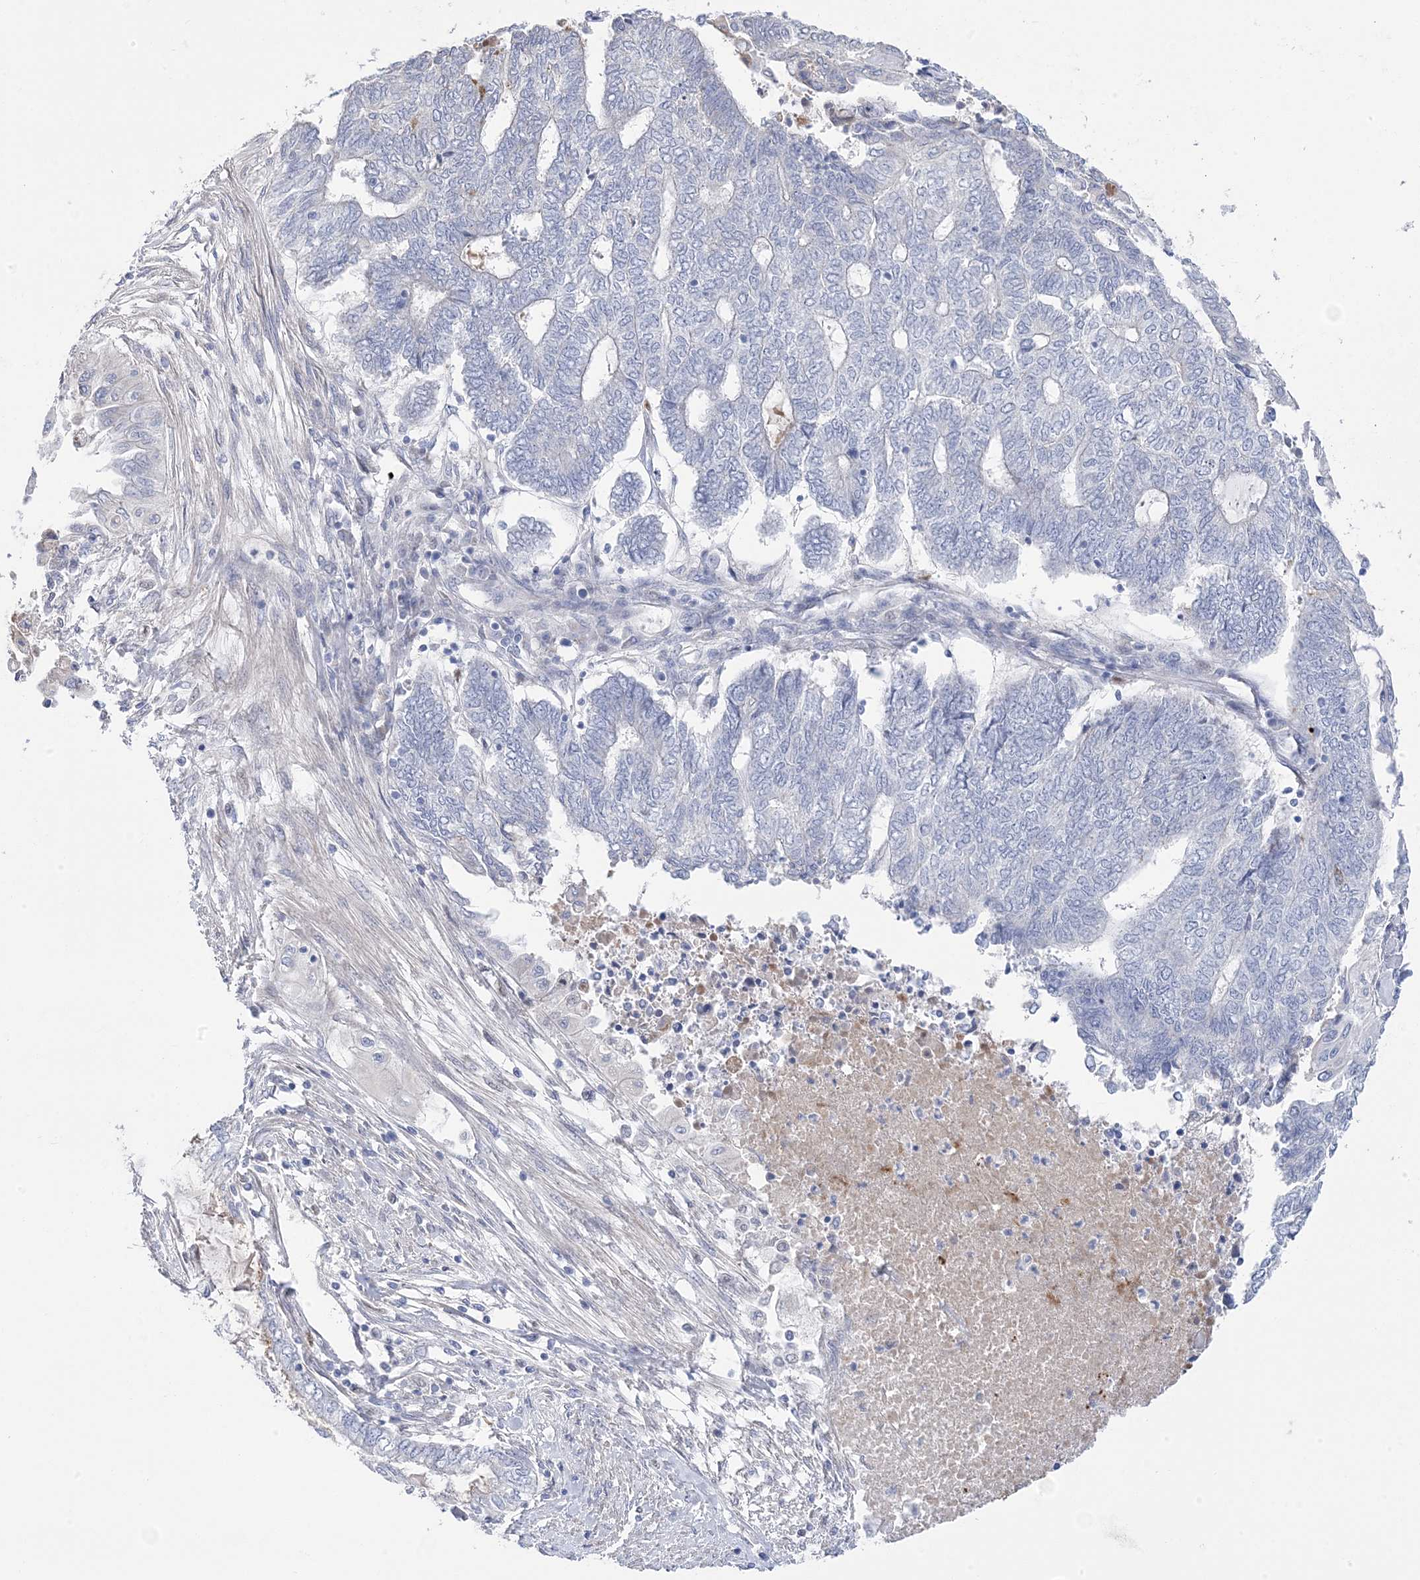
{"staining": {"intensity": "negative", "quantity": "none", "location": "none"}, "tissue": "endometrial cancer", "cell_type": "Tumor cells", "image_type": "cancer", "snomed": [{"axis": "morphology", "description": "Adenocarcinoma, NOS"}, {"axis": "topography", "description": "Uterus"}, {"axis": "topography", "description": "Endometrium"}], "caption": "Tumor cells show no significant expression in endometrial adenocarcinoma.", "gene": "GTPBP6", "patient": {"sex": "female", "age": 70}}